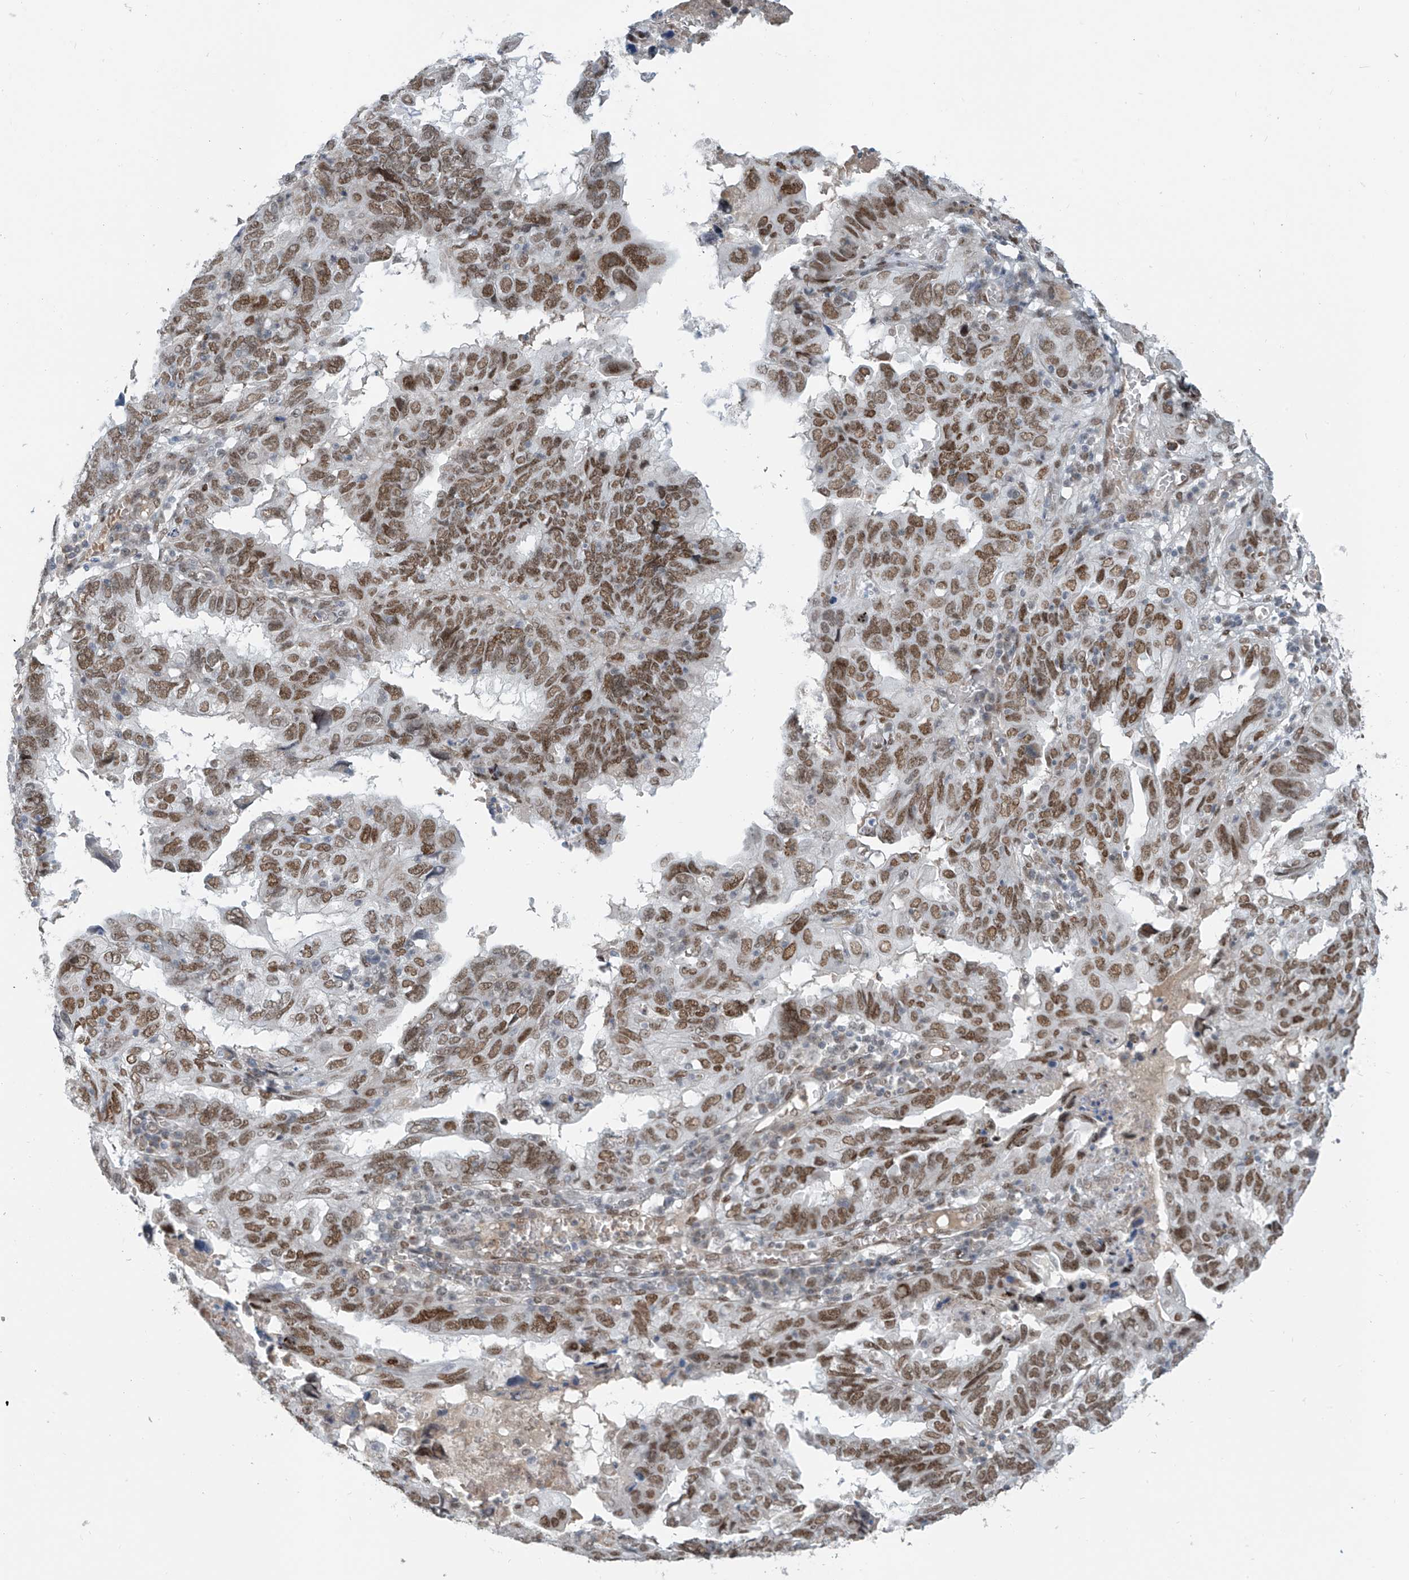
{"staining": {"intensity": "moderate", "quantity": ">75%", "location": "nuclear"}, "tissue": "endometrial cancer", "cell_type": "Tumor cells", "image_type": "cancer", "snomed": [{"axis": "morphology", "description": "Adenocarcinoma, NOS"}, {"axis": "topography", "description": "Uterus"}], "caption": "About >75% of tumor cells in endometrial cancer show moderate nuclear protein staining as visualized by brown immunohistochemical staining.", "gene": "MCM9", "patient": {"sex": "female", "age": 77}}